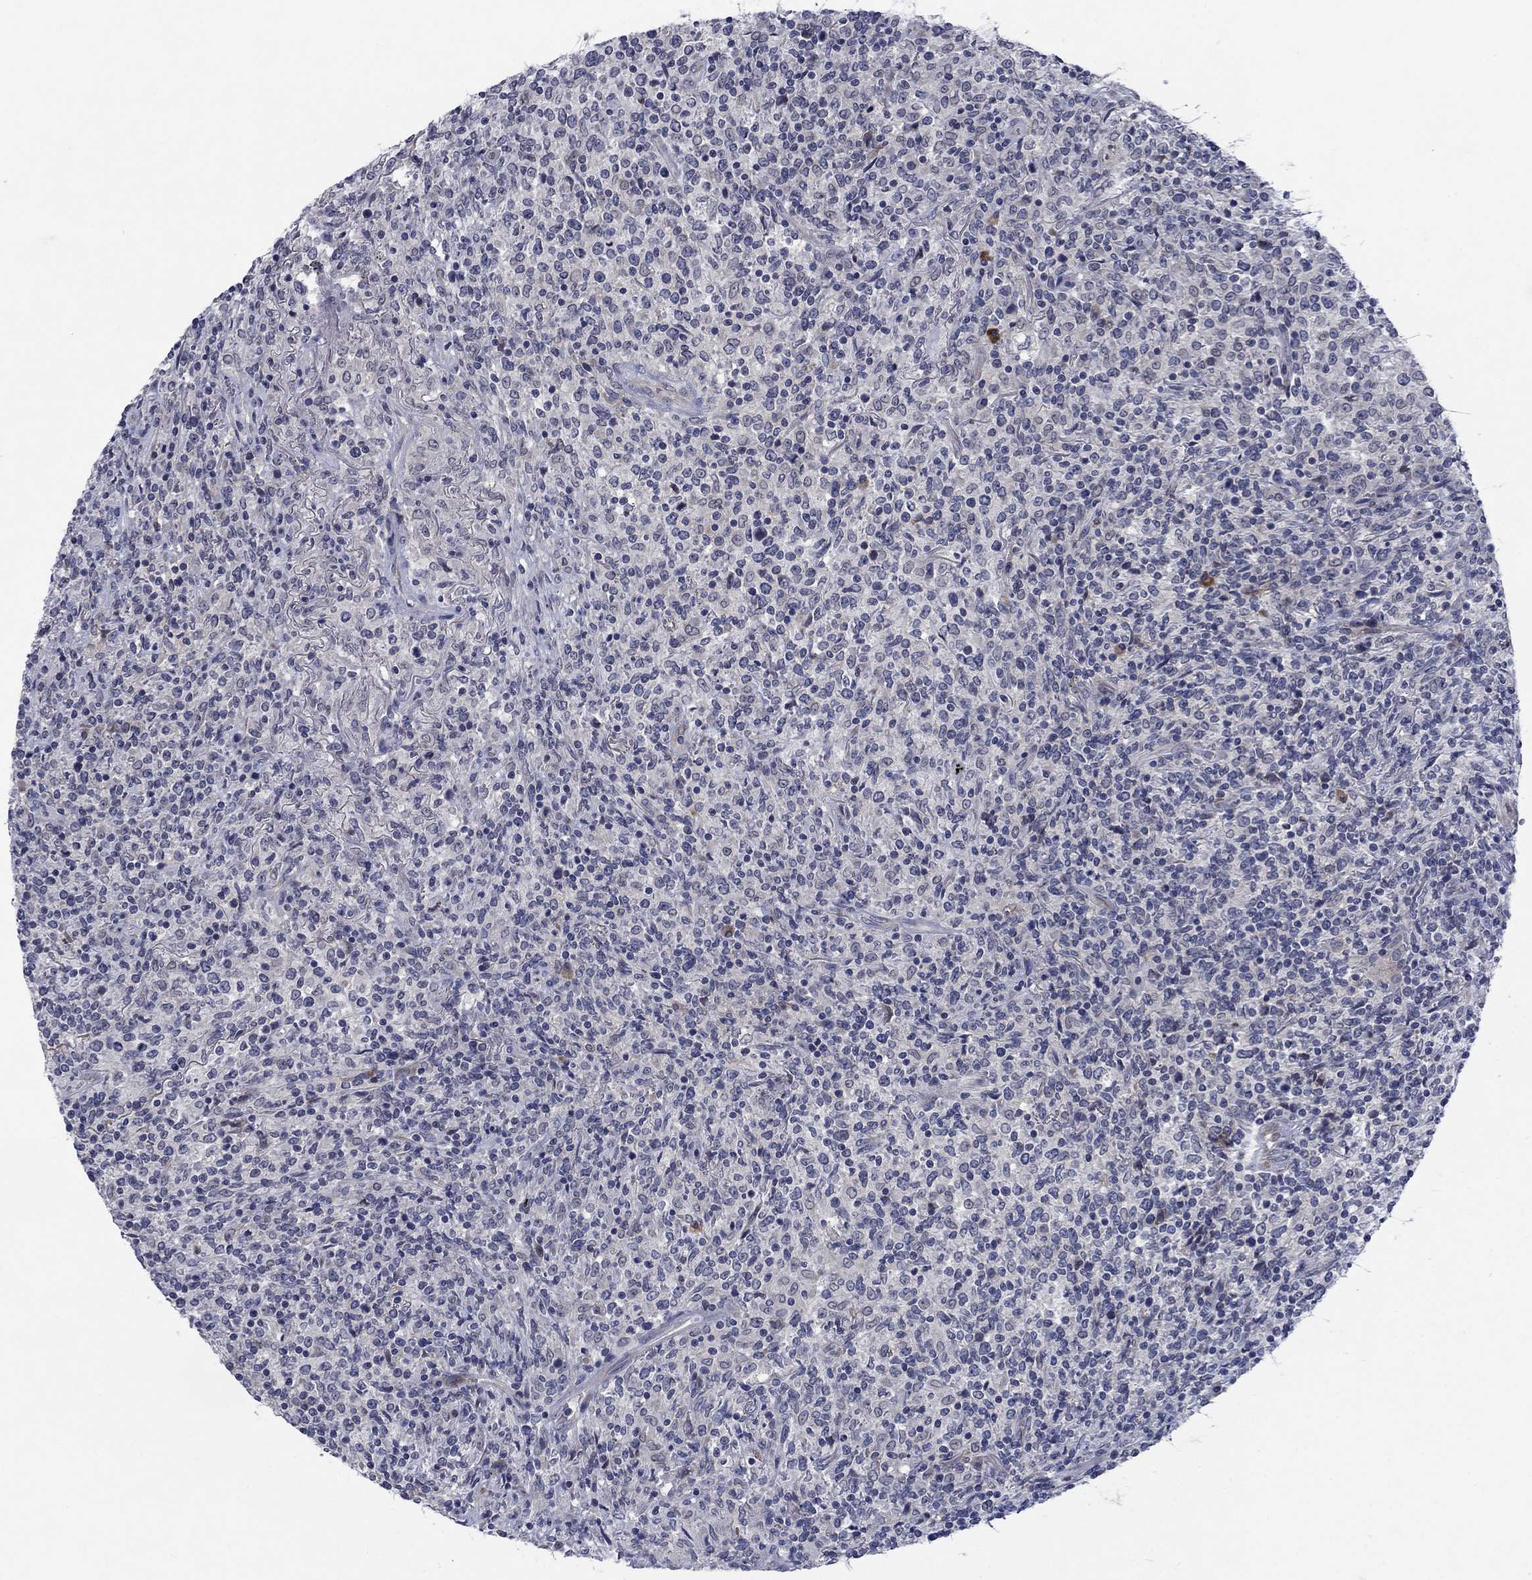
{"staining": {"intensity": "negative", "quantity": "none", "location": "none"}, "tissue": "lymphoma", "cell_type": "Tumor cells", "image_type": "cancer", "snomed": [{"axis": "morphology", "description": "Malignant lymphoma, non-Hodgkin's type, High grade"}, {"axis": "topography", "description": "Lung"}], "caption": "There is no significant expression in tumor cells of malignant lymphoma, non-Hodgkin's type (high-grade). (Stains: DAB (3,3'-diaminobenzidine) IHC with hematoxylin counter stain, Microscopy: brightfield microscopy at high magnification).", "gene": "CACNA1A", "patient": {"sex": "male", "age": 79}}